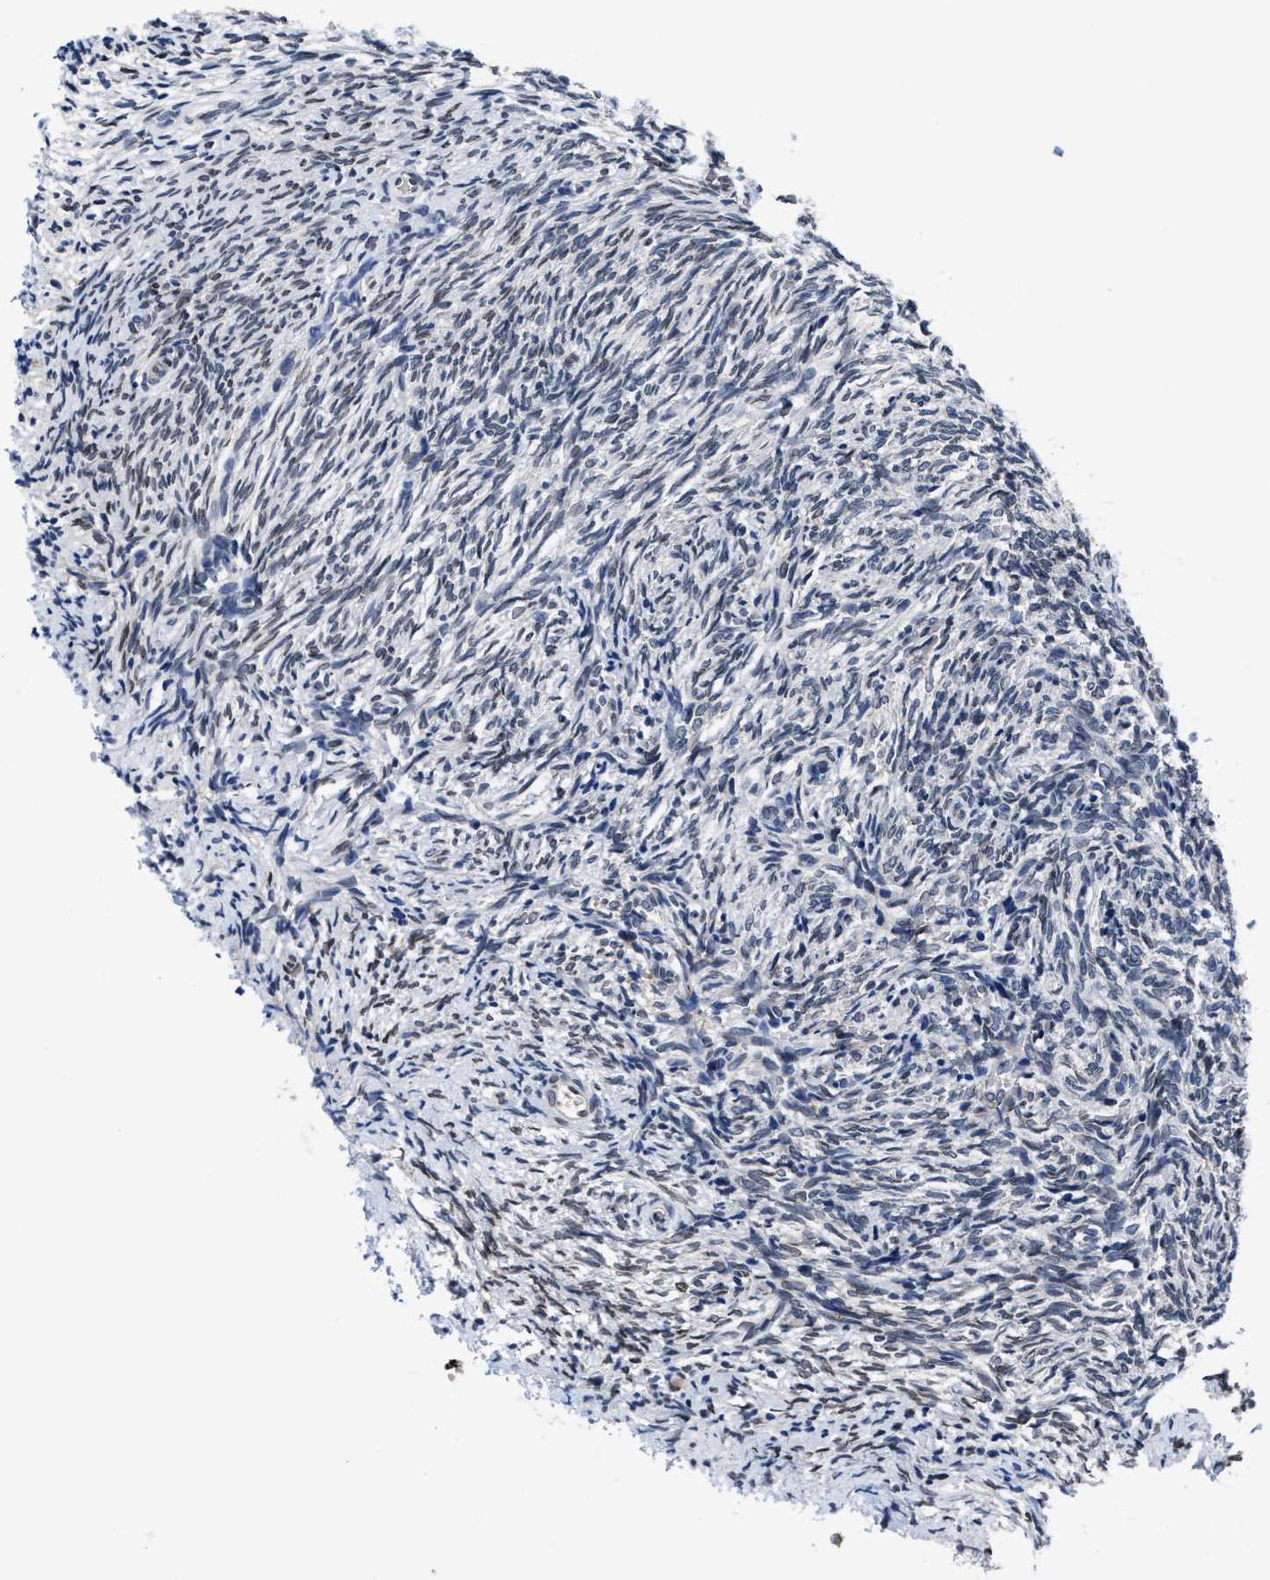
{"staining": {"intensity": "negative", "quantity": "none", "location": "none"}, "tissue": "ovary", "cell_type": "Ovarian stroma cells", "image_type": "normal", "snomed": [{"axis": "morphology", "description": "Normal tissue, NOS"}, {"axis": "topography", "description": "Ovary"}], "caption": "Immunohistochemical staining of normal ovary reveals no significant staining in ovarian stroma cells.", "gene": "CACNA1D", "patient": {"sex": "female", "age": 41}}